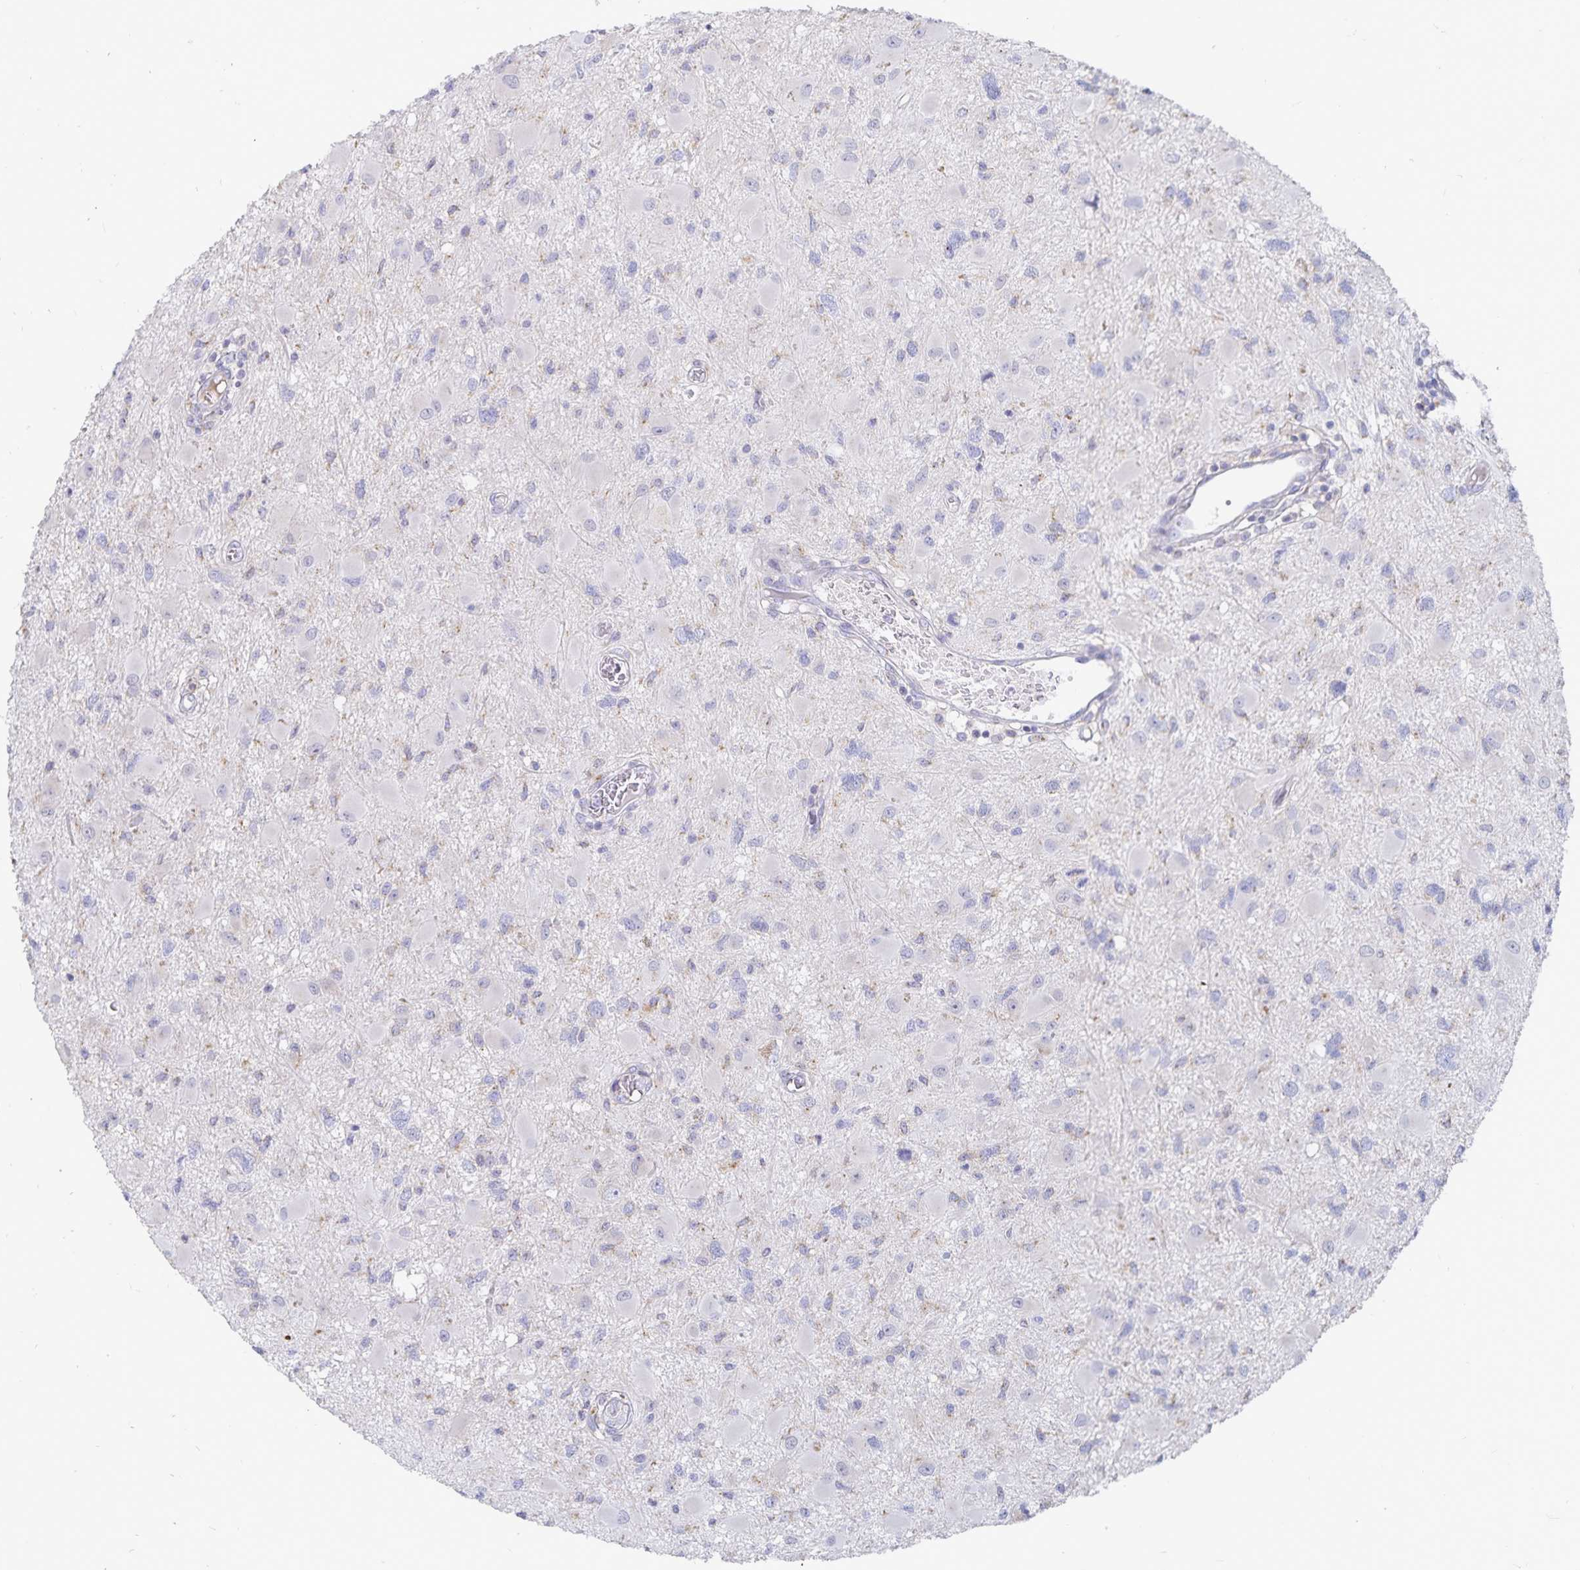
{"staining": {"intensity": "negative", "quantity": "none", "location": "none"}, "tissue": "glioma", "cell_type": "Tumor cells", "image_type": "cancer", "snomed": [{"axis": "morphology", "description": "Glioma, malignant, High grade"}, {"axis": "topography", "description": "Brain"}], "caption": "Immunohistochemical staining of malignant high-grade glioma demonstrates no significant positivity in tumor cells.", "gene": "PKHD1", "patient": {"sex": "male", "age": 54}}